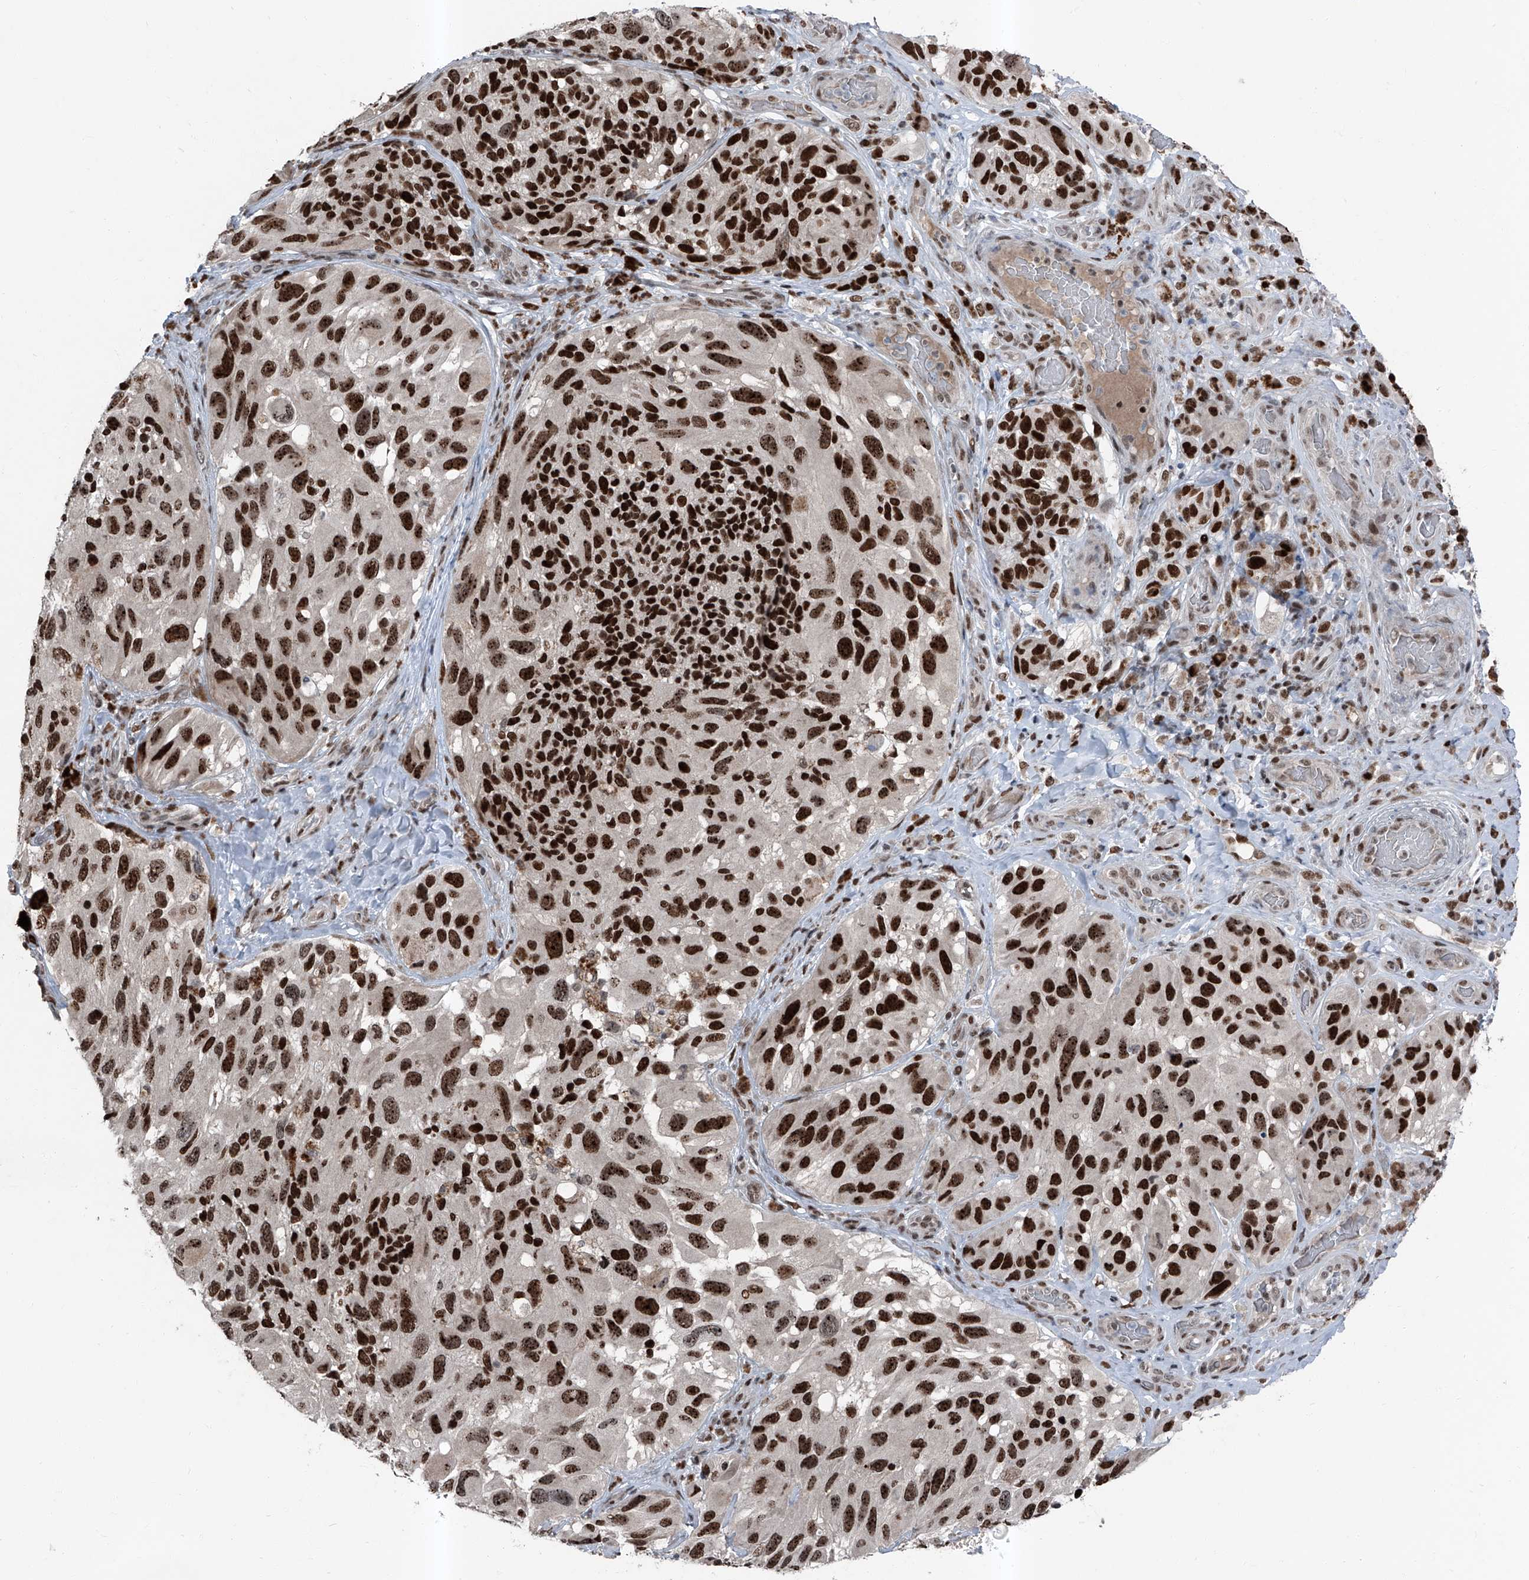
{"staining": {"intensity": "strong", "quantity": ">75%", "location": "nuclear"}, "tissue": "melanoma", "cell_type": "Tumor cells", "image_type": "cancer", "snomed": [{"axis": "morphology", "description": "Malignant melanoma, NOS"}, {"axis": "topography", "description": "Skin"}], "caption": "High-magnification brightfield microscopy of melanoma stained with DAB (brown) and counterstained with hematoxylin (blue). tumor cells exhibit strong nuclear positivity is identified in approximately>75% of cells.", "gene": "BMI1", "patient": {"sex": "female", "age": 73}}